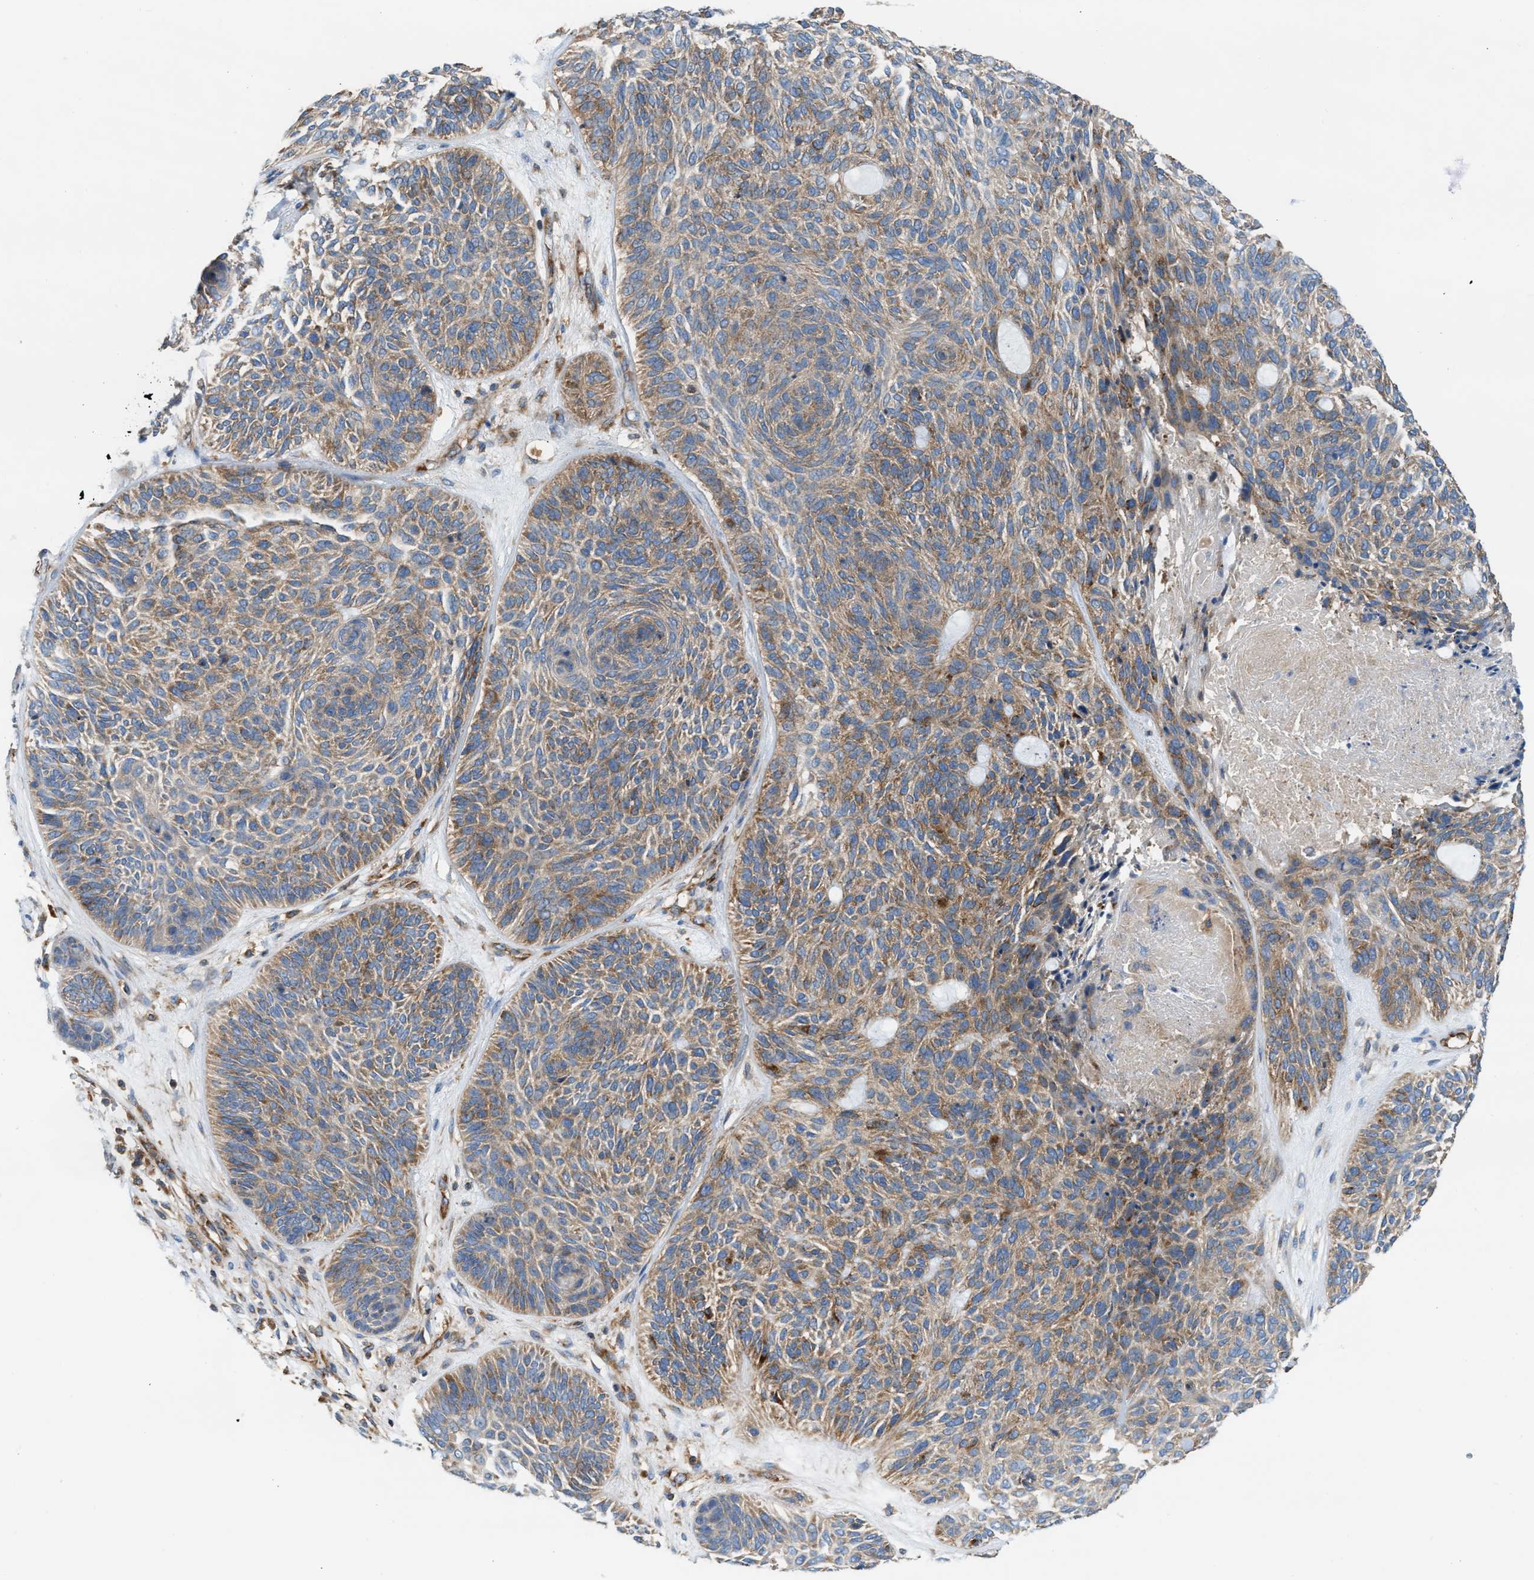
{"staining": {"intensity": "weak", "quantity": ">75%", "location": "cytoplasmic/membranous"}, "tissue": "skin cancer", "cell_type": "Tumor cells", "image_type": "cancer", "snomed": [{"axis": "morphology", "description": "Basal cell carcinoma"}, {"axis": "topography", "description": "Skin"}], "caption": "Skin basal cell carcinoma stained for a protein exhibits weak cytoplasmic/membranous positivity in tumor cells.", "gene": "TBC1D15", "patient": {"sex": "male", "age": 55}}